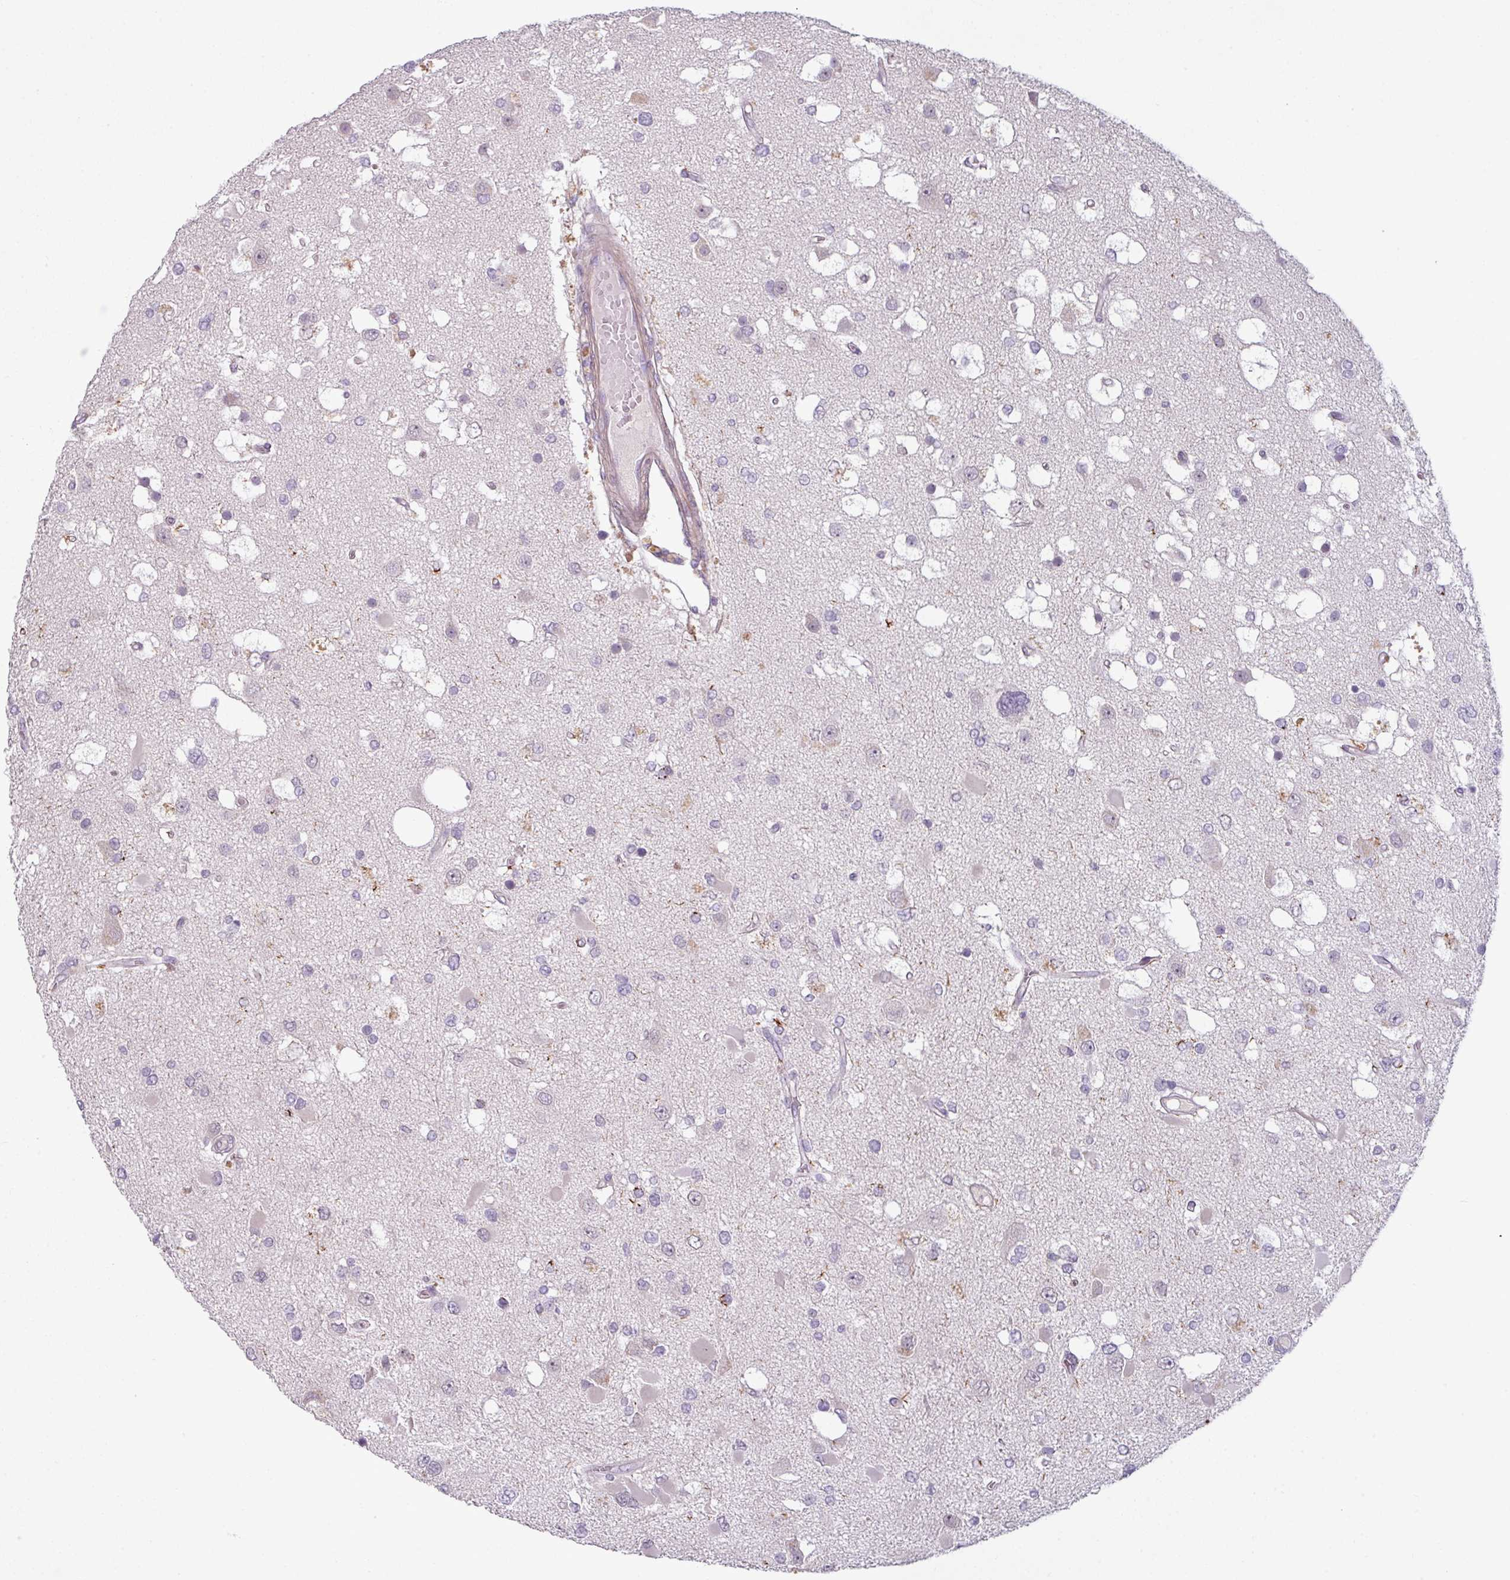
{"staining": {"intensity": "negative", "quantity": "none", "location": "none"}, "tissue": "glioma", "cell_type": "Tumor cells", "image_type": "cancer", "snomed": [{"axis": "morphology", "description": "Glioma, malignant, High grade"}, {"axis": "topography", "description": "Brain"}], "caption": "Immunohistochemistry image of human glioma stained for a protein (brown), which displays no positivity in tumor cells. (DAB immunohistochemistry visualized using brightfield microscopy, high magnification).", "gene": "UVSSA", "patient": {"sex": "male", "age": 53}}